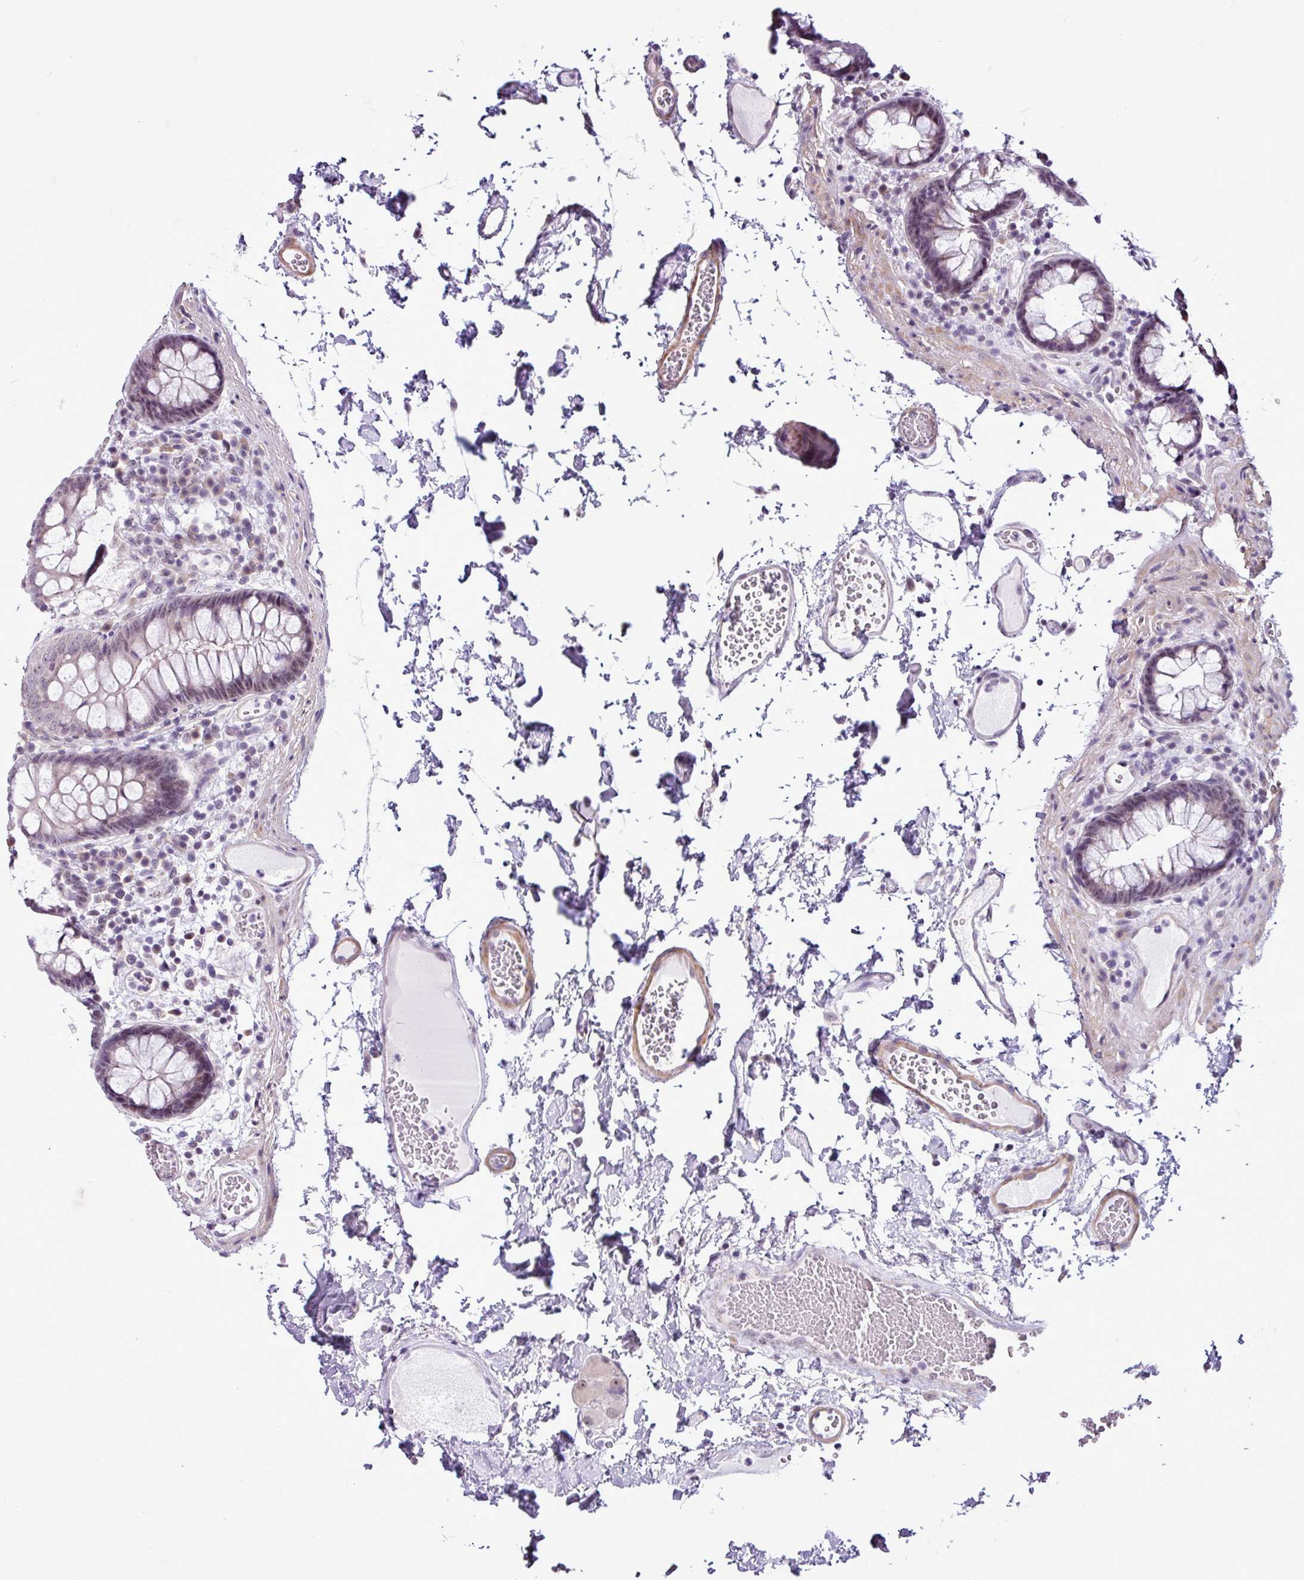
{"staining": {"intensity": "weak", "quantity": ">75%", "location": "nuclear"}, "tissue": "colon", "cell_type": "Endothelial cells", "image_type": "normal", "snomed": [{"axis": "morphology", "description": "Normal tissue, NOS"}, {"axis": "topography", "description": "Colon"}], "caption": "The immunohistochemical stain highlights weak nuclear positivity in endothelial cells of normal colon. (IHC, brightfield microscopy, high magnification).", "gene": "UTP18", "patient": {"sex": "male", "age": 84}}